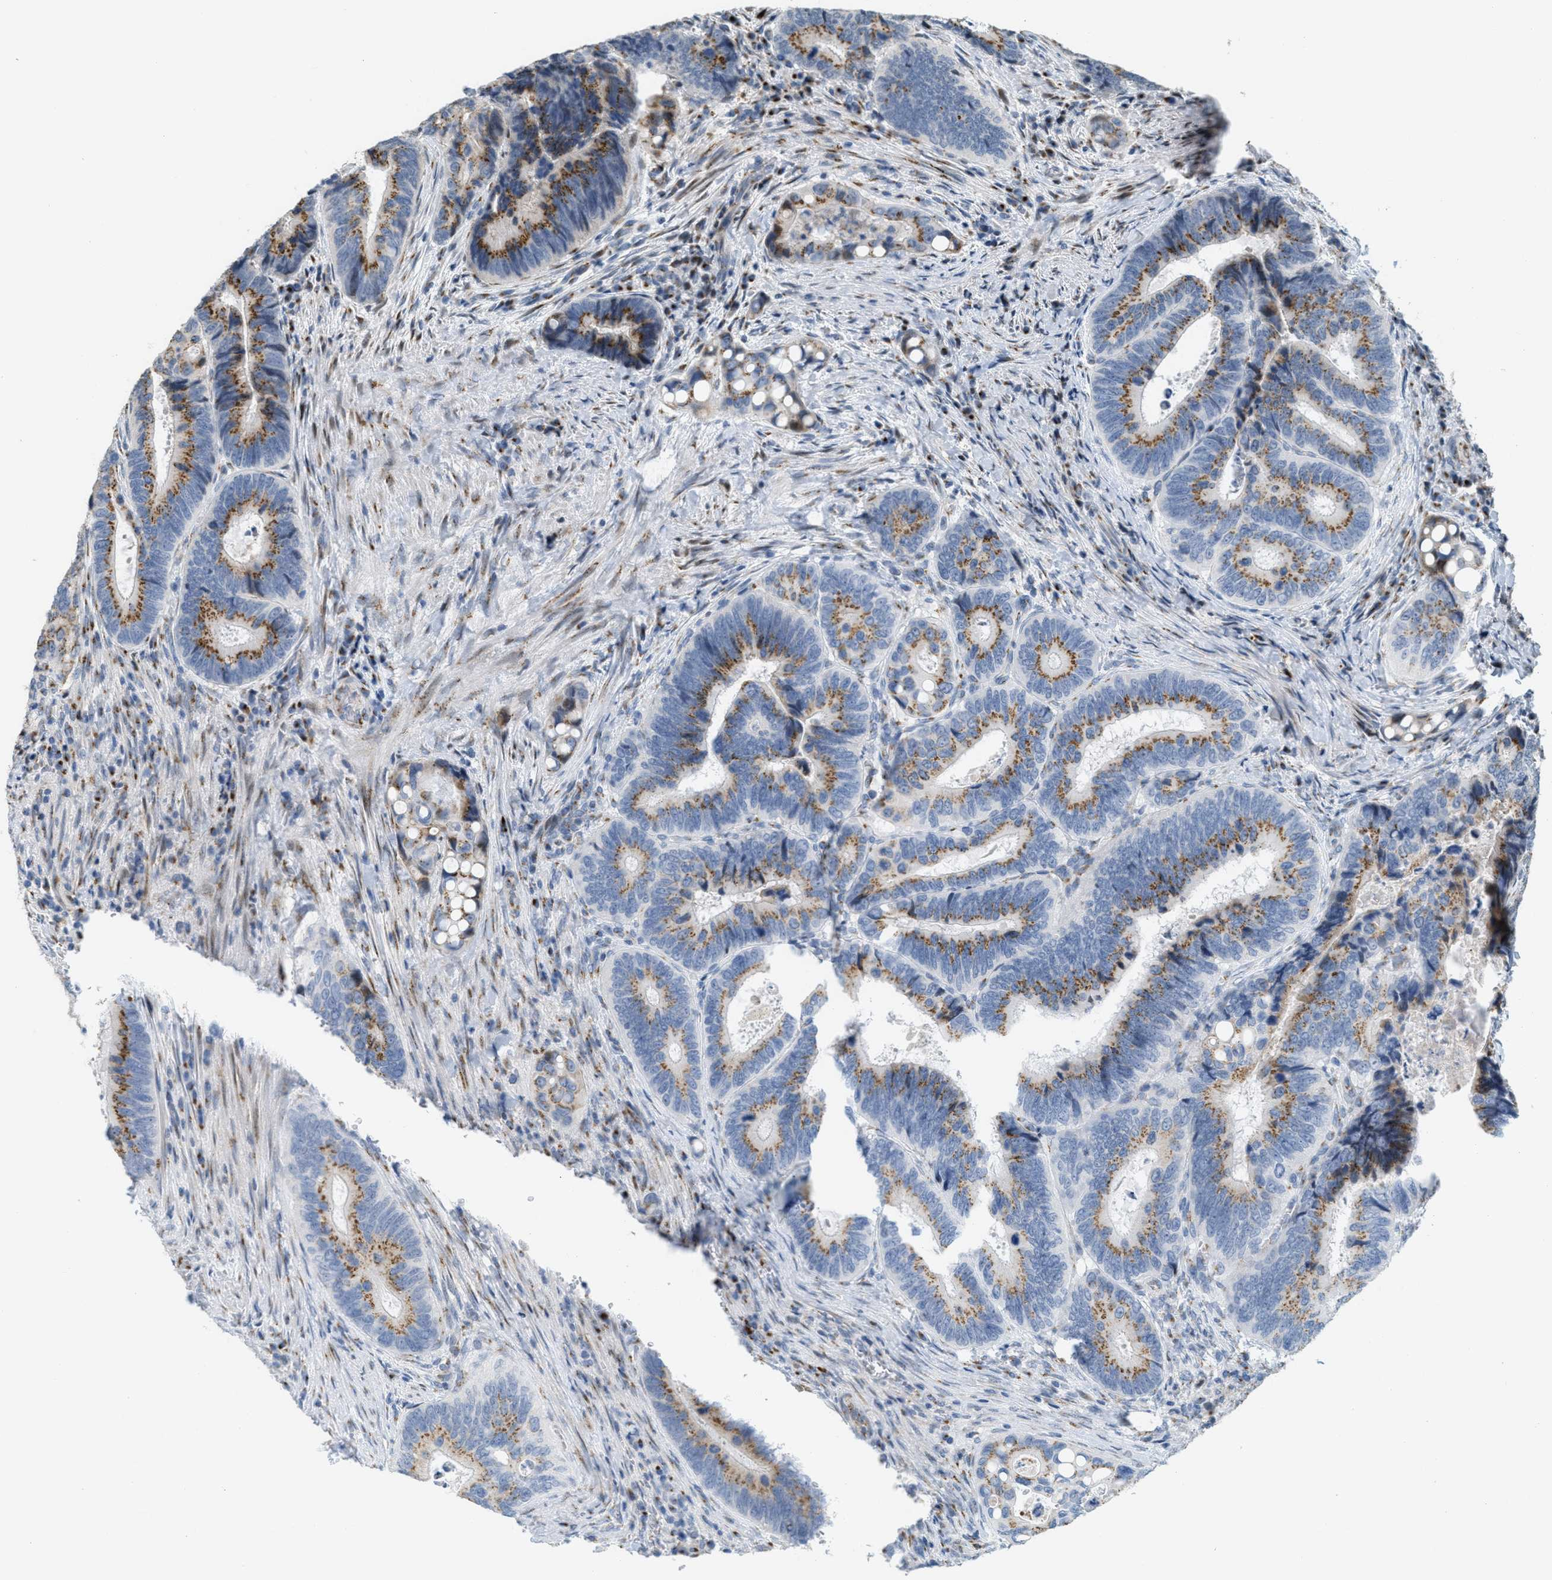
{"staining": {"intensity": "moderate", "quantity": ">75%", "location": "cytoplasmic/membranous"}, "tissue": "colorectal cancer", "cell_type": "Tumor cells", "image_type": "cancer", "snomed": [{"axis": "morphology", "description": "Inflammation, NOS"}, {"axis": "morphology", "description": "Adenocarcinoma, NOS"}, {"axis": "topography", "description": "Colon"}], "caption": "There is medium levels of moderate cytoplasmic/membranous positivity in tumor cells of colorectal cancer, as demonstrated by immunohistochemical staining (brown color).", "gene": "ZFPL1", "patient": {"sex": "male", "age": 72}}